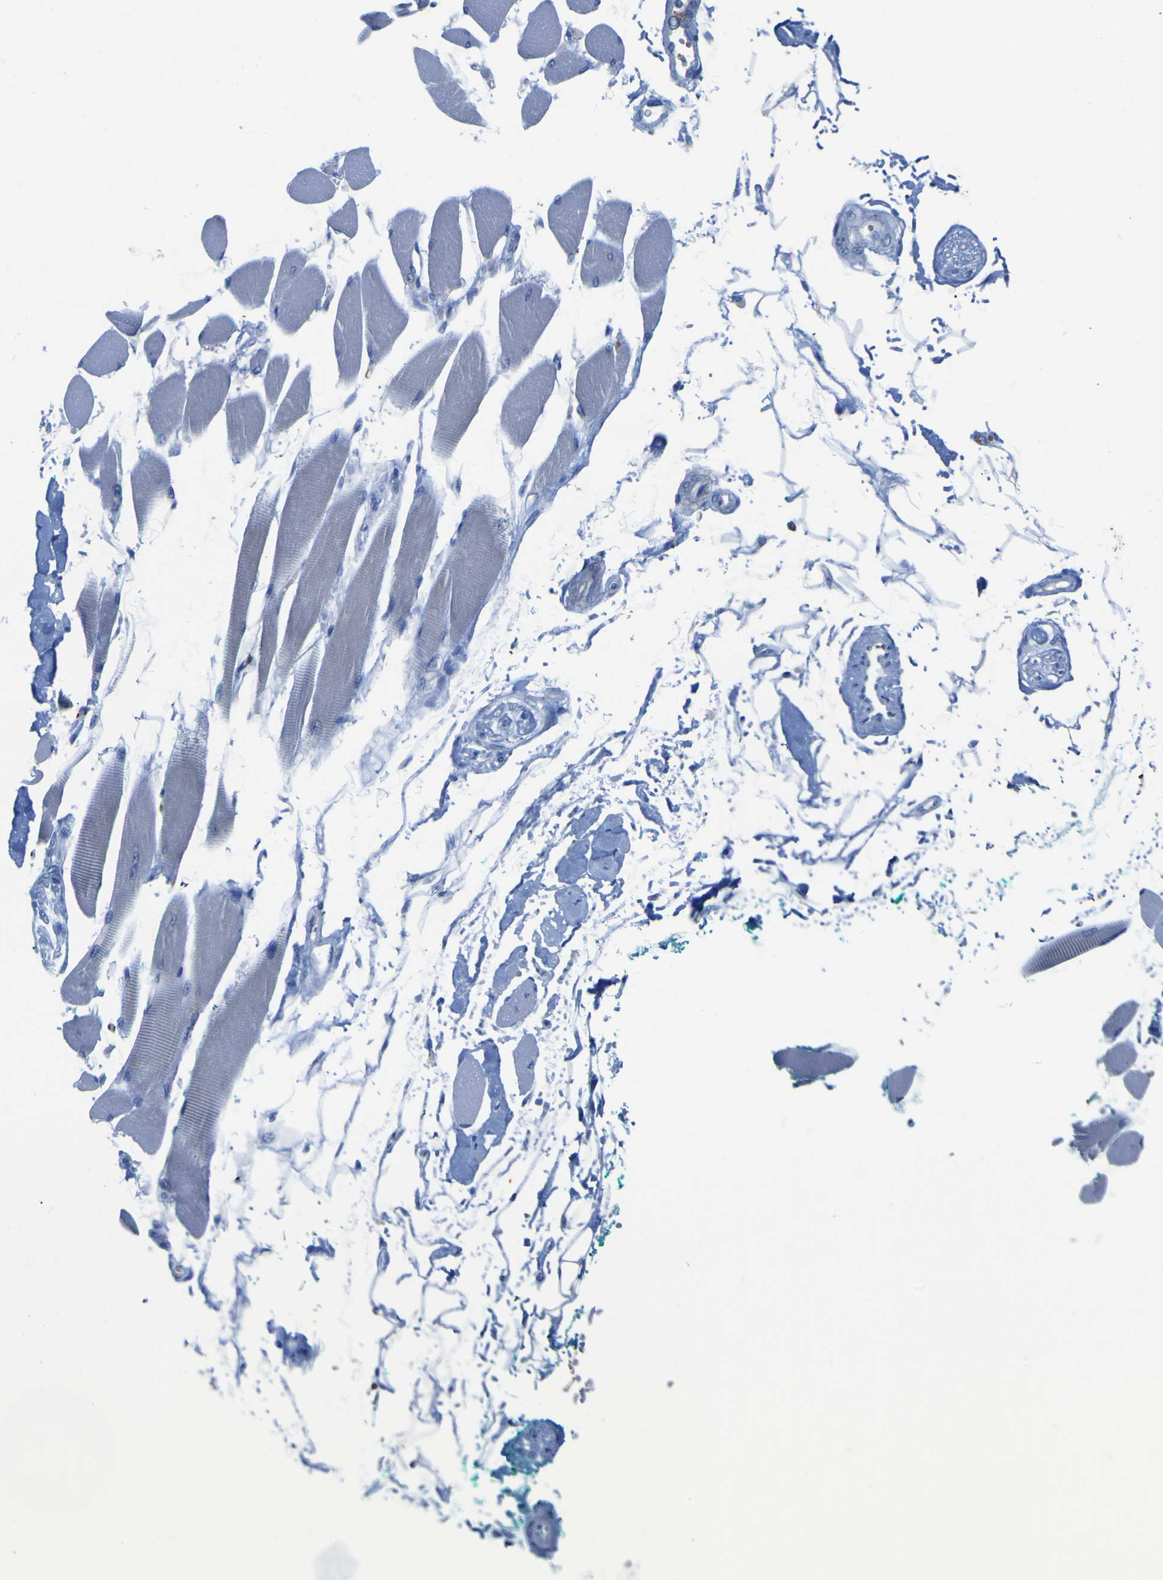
{"staining": {"intensity": "negative", "quantity": "none", "location": "none"}, "tissue": "skeletal muscle", "cell_type": "Myocytes", "image_type": "normal", "snomed": [{"axis": "morphology", "description": "Normal tissue, NOS"}, {"axis": "topography", "description": "Skeletal muscle"}, {"axis": "topography", "description": "Oral tissue"}, {"axis": "topography", "description": "Peripheral nerve tissue"}], "caption": "A high-resolution photomicrograph shows immunohistochemistry staining of benign skeletal muscle, which exhibits no significant staining in myocytes. (IHC, brightfield microscopy, high magnification).", "gene": "GCM1", "patient": {"sex": "female", "age": 84}}